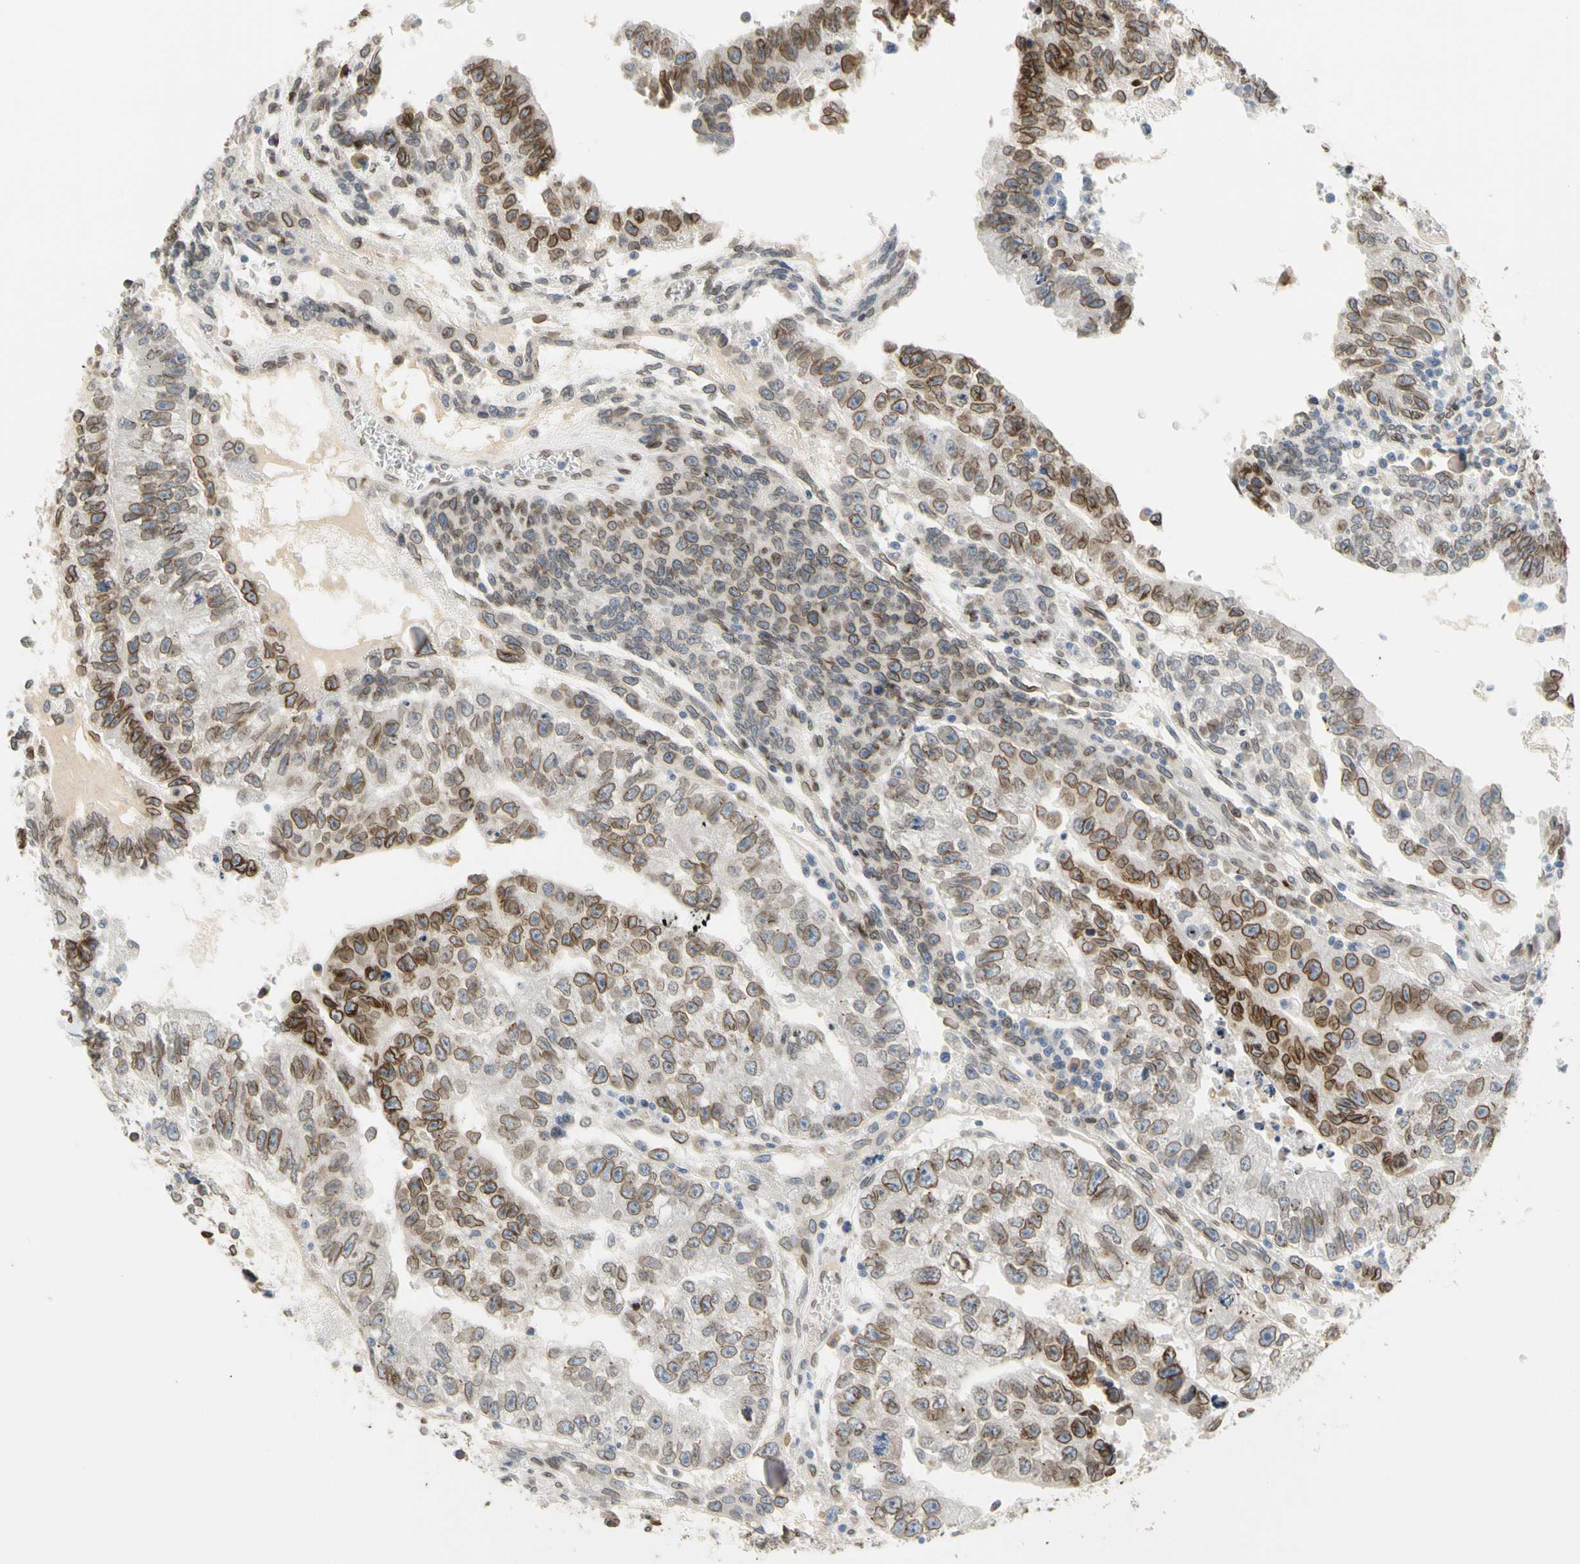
{"staining": {"intensity": "moderate", "quantity": ">75%", "location": "cytoplasmic/membranous,nuclear"}, "tissue": "testis cancer", "cell_type": "Tumor cells", "image_type": "cancer", "snomed": [{"axis": "morphology", "description": "Seminoma, NOS"}, {"axis": "morphology", "description": "Carcinoma, Embryonal, NOS"}, {"axis": "topography", "description": "Testis"}], "caption": "The immunohistochemical stain labels moderate cytoplasmic/membranous and nuclear staining in tumor cells of seminoma (testis) tissue. (IHC, brightfield microscopy, high magnification).", "gene": "SUN1", "patient": {"sex": "male", "age": 52}}